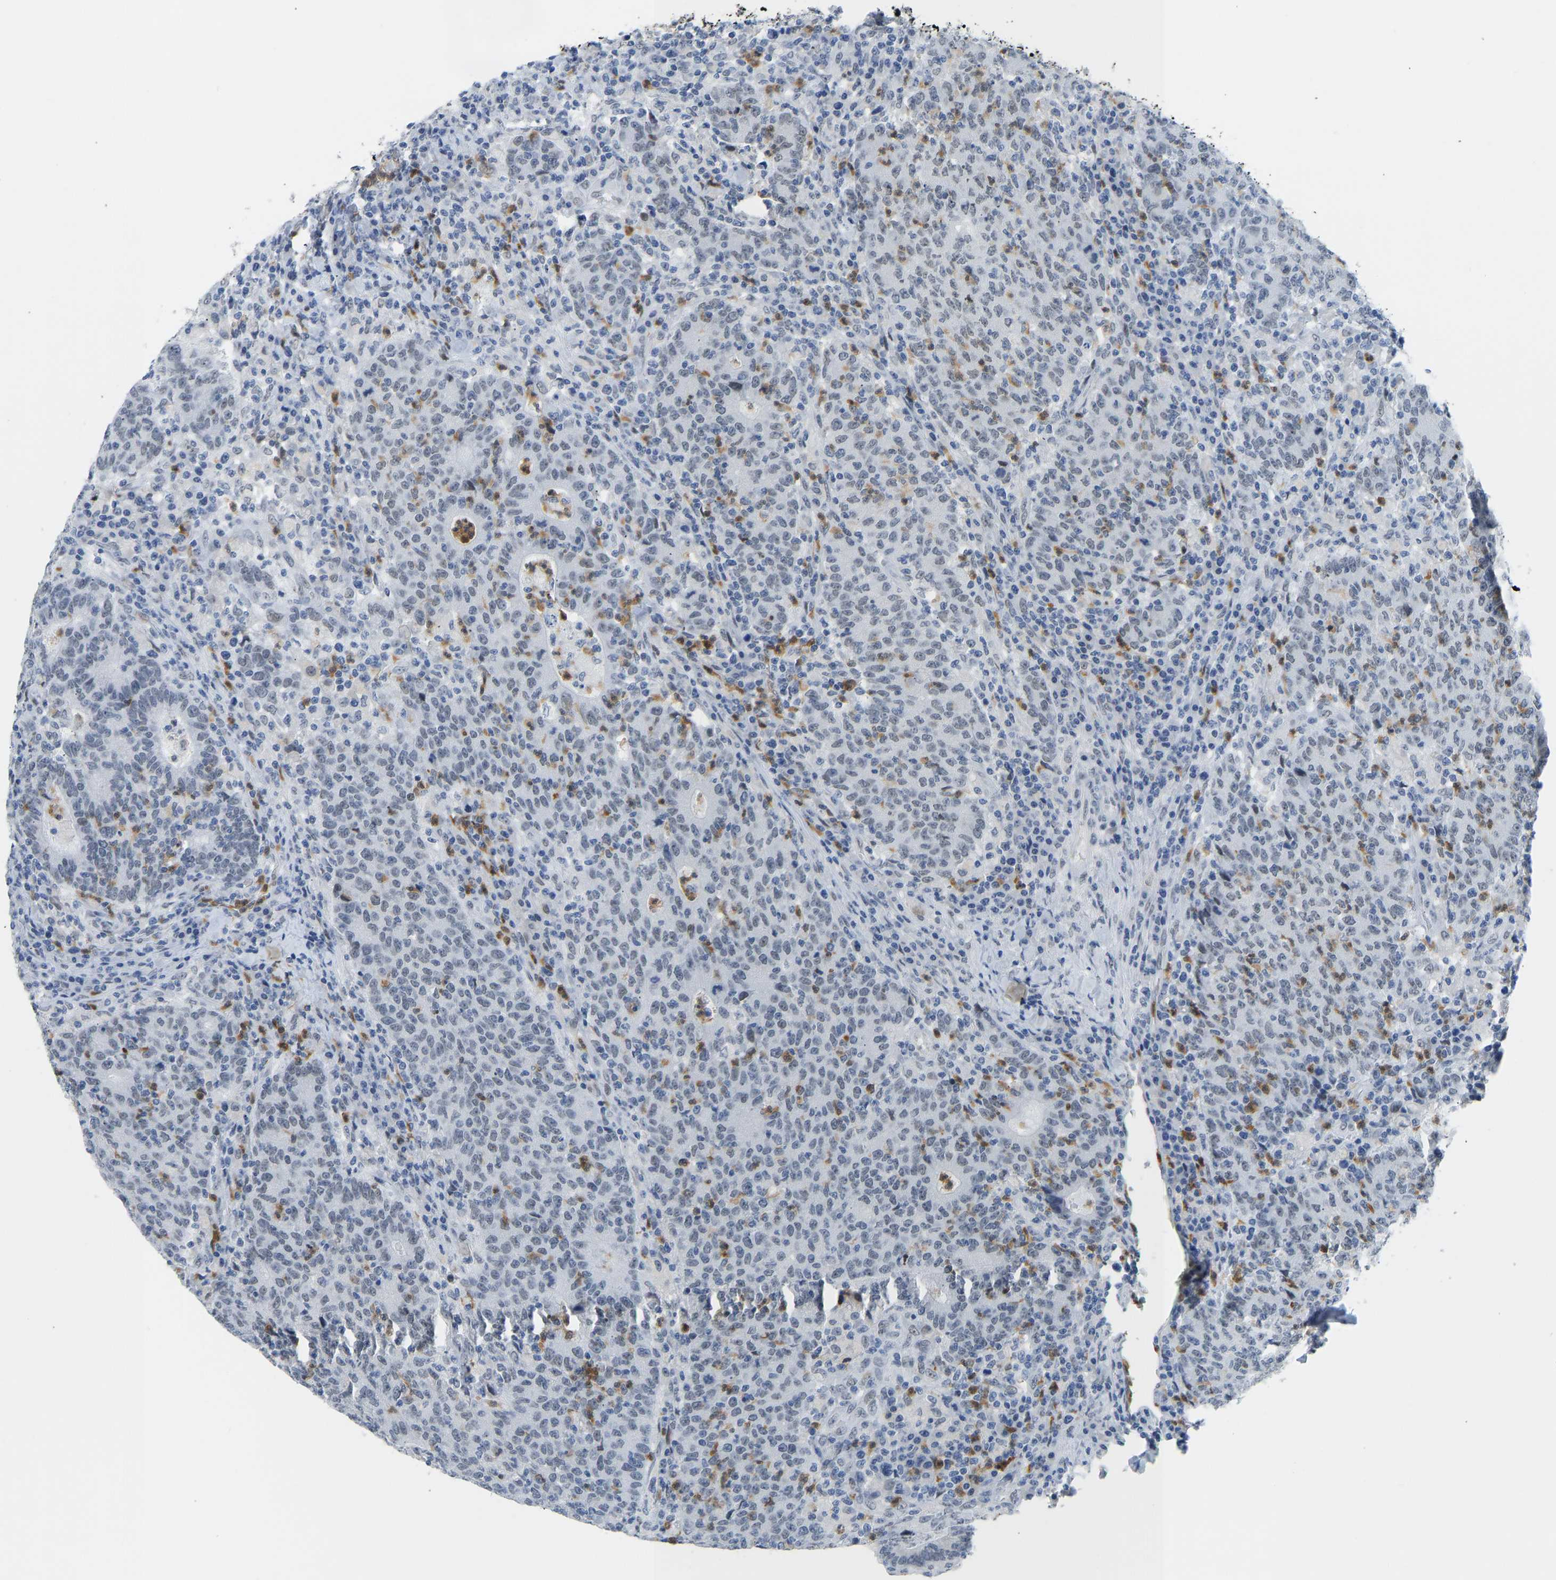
{"staining": {"intensity": "negative", "quantity": "none", "location": "none"}, "tissue": "colorectal cancer", "cell_type": "Tumor cells", "image_type": "cancer", "snomed": [{"axis": "morphology", "description": "Adenocarcinoma, NOS"}, {"axis": "topography", "description": "Colon"}], "caption": "IHC of colorectal adenocarcinoma displays no positivity in tumor cells. The staining is performed using DAB (3,3'-diaminobenzidine) brown chromogen with nuclei counter-stained in using hematoxylin.", "gene": "TXNDC2", "patient": {"sex": "female", "age": 75}}